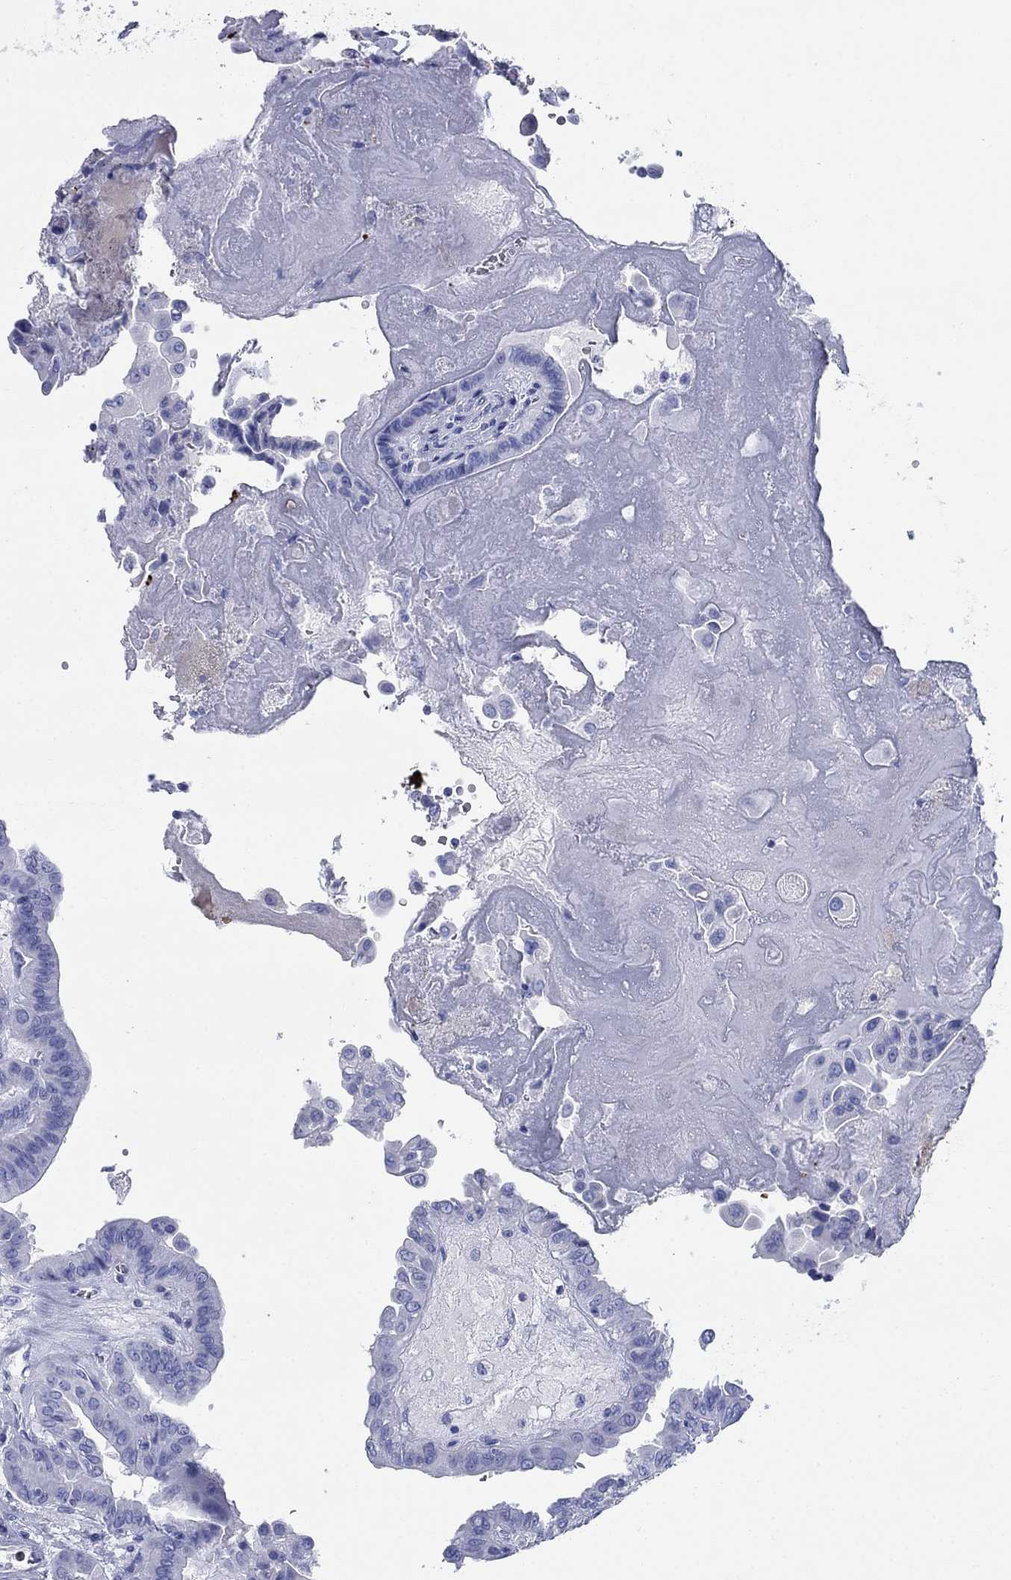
{"staining": {"intensity": "negative", "quantity": "none", "location": "none"}, "tissue": "thyroid cancer", "cell_type": "Tumor cells", "image_type": "cancer", "snomed": [{"axis": "morphology", "description": "Papillary adenocarcinoma, NOS"}, {"axis": "topography", "description": "Thyroid gland"}], "caption": "The micrograph demonstrates no staining of tumor cells in thyroid cancer. (DAB immunohistochemistry, high magnification).", "gene": "AZU1", "patient": {"sex": "female", "age": 37}}